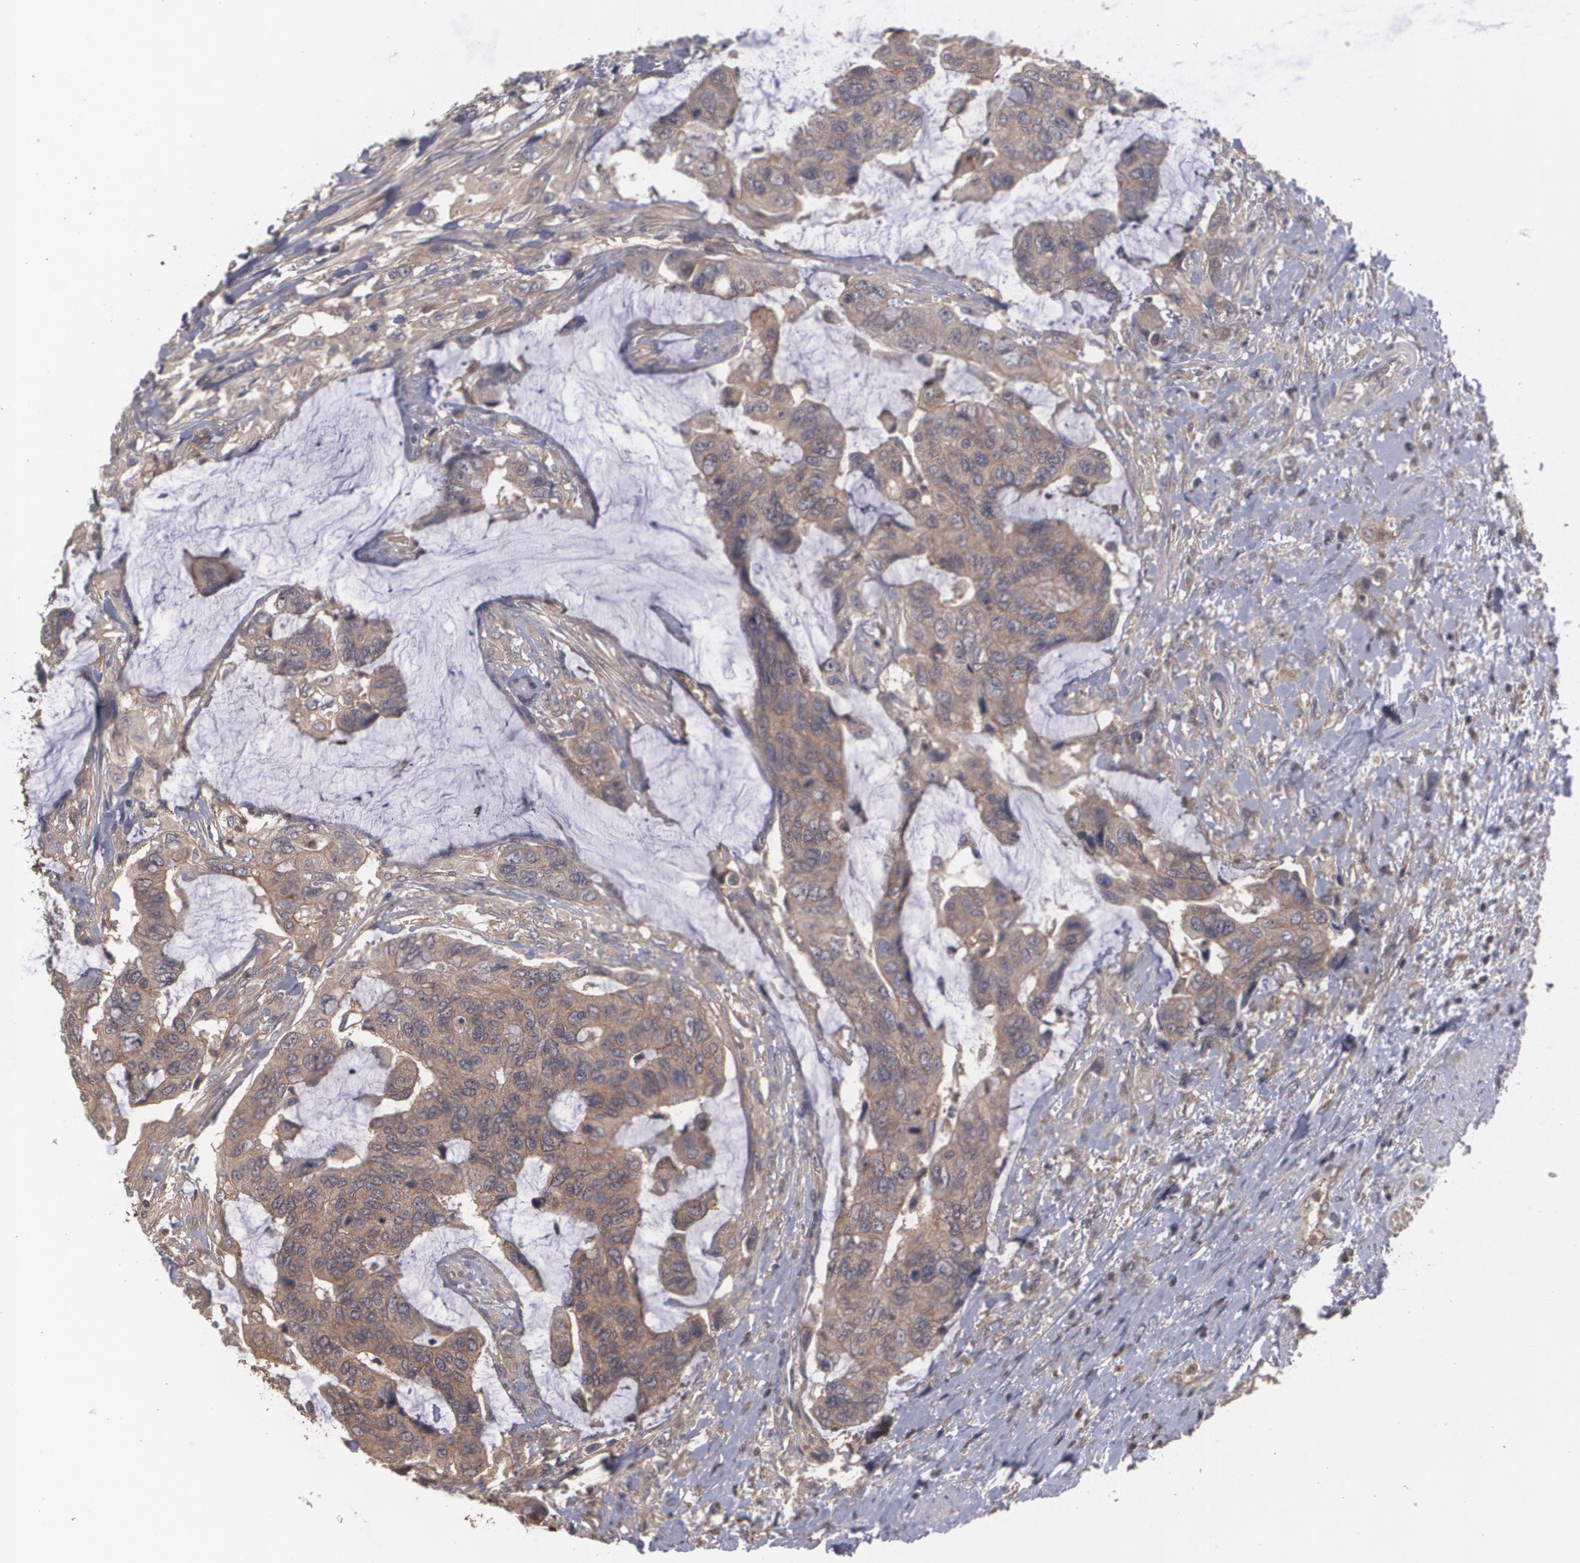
{"staining": {"intensity": "weak", "quantity": ">75%", "location": "cytoplasmic/membranous"}, "tissue": "colorectal cancer", "cell_type": "Tumor cells", "image_type": "cancer", "snomed": [{"axis": "morphology", "description": "Adenocarcinoma, NOS"}, {"axis": "topography", "description": "Rectum"}], "caption": "Human colorectal cancer (adenocarcinoma) stained with a brown dye reveals weak cytoplasmic/membranous positive positivity in approximately >75% of tumor cells.", "gene": "HRAS", "patient": {"sex": "female", "age": 59}}